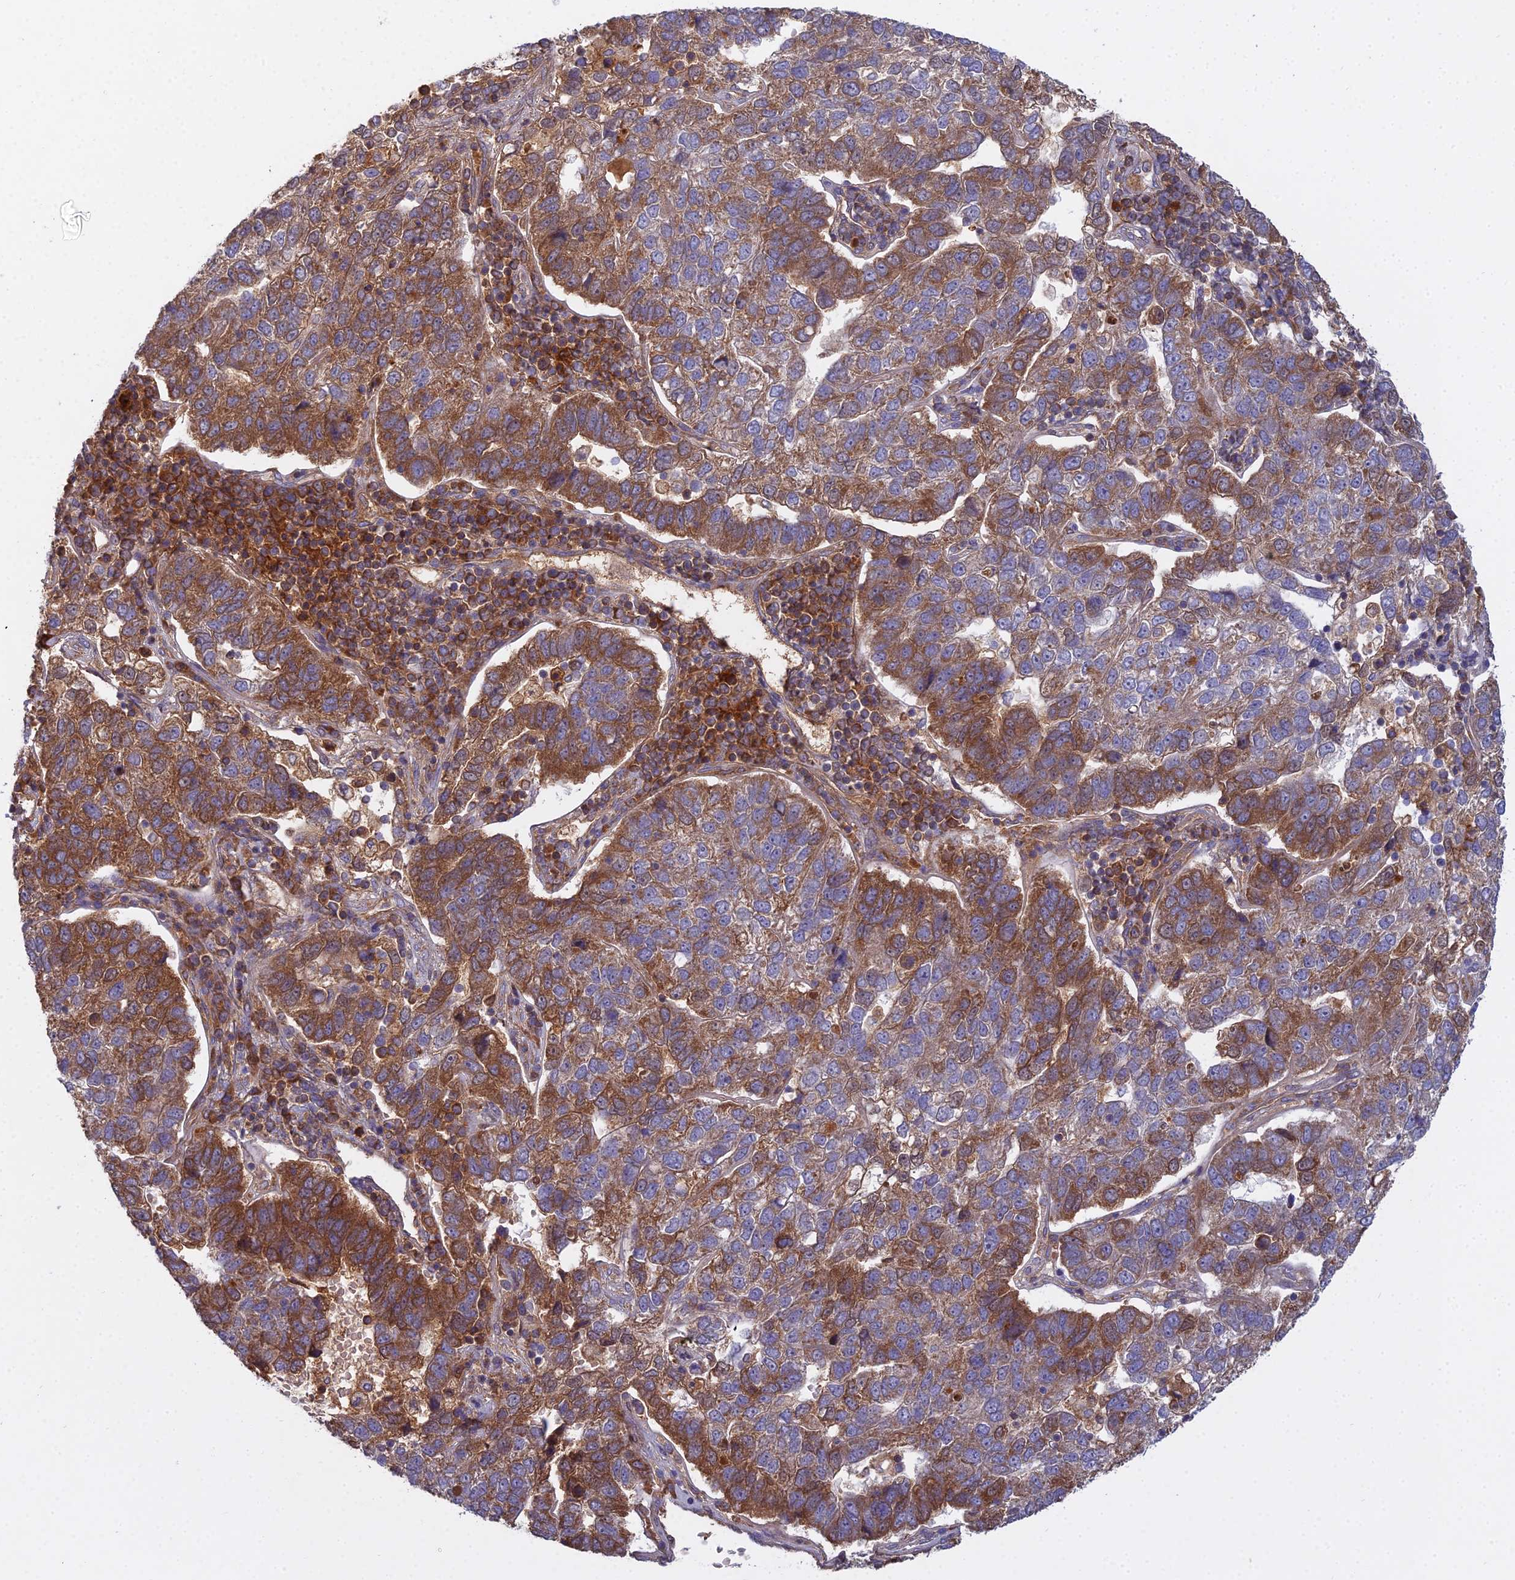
{"staining": {"intensity": "strong", "quantity": "25%-75%", "location": "cytoplasmic/membranous"}, "tissue": "pancreatic cancer", "cell_type": "Tumor cells", "image_type": "cancer", "snomed": [{"axis": "morphology", "description": "Adenocarcinoma, NOS"}, {"axis": "topography", "description": "Pancreas"}], "caption": "This is a histology image of immunohistochemistry staining of pancreatic adenocarcinoma, which shows strong staining in the cytoplasmic/membranous of tumor cells.", "gene": "CCDC167", "patient": {"sex": "female", "age": 61}}